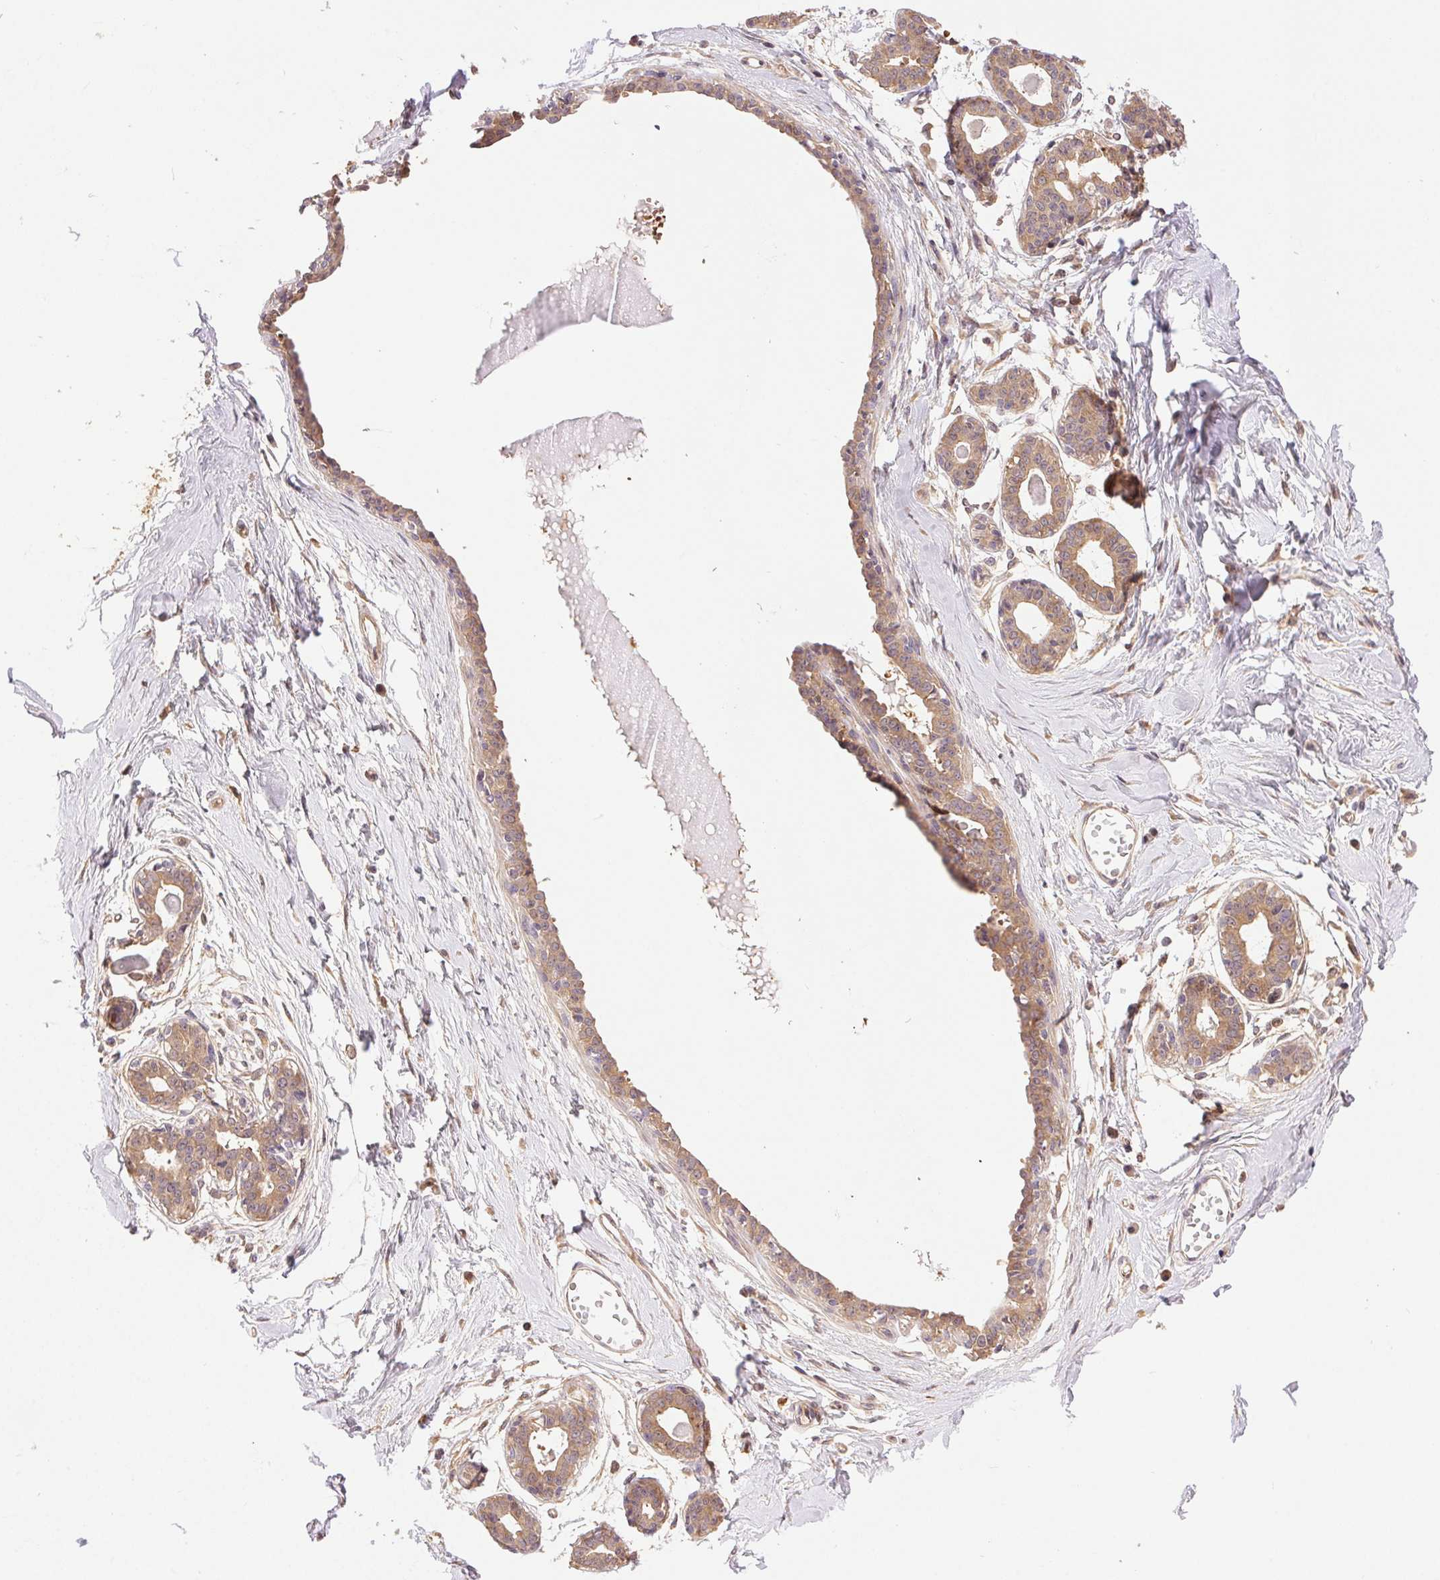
{"staining": {"intensity": "moderate", "quantity": "25%-75%", "location": "cytoplasmic/membranous"}, "tissue": "breast", "cell_type": "Adipocytes", "image_type": "normal", "snomed": [{"axis": "morphology", "description": "Normal tissue, NOS"}, {"axis": "topography", "description": "Breast"}], "caption": "Breast stained with DAB (3,3'-diaminobenzidine) immunohistochemistry reveals medium levels of moderate cytoplasmic/membranous staining in about 25%-75% of adipocytes.", "gene": "GDI1", "patient": {"sex": "female", "age": 45}}